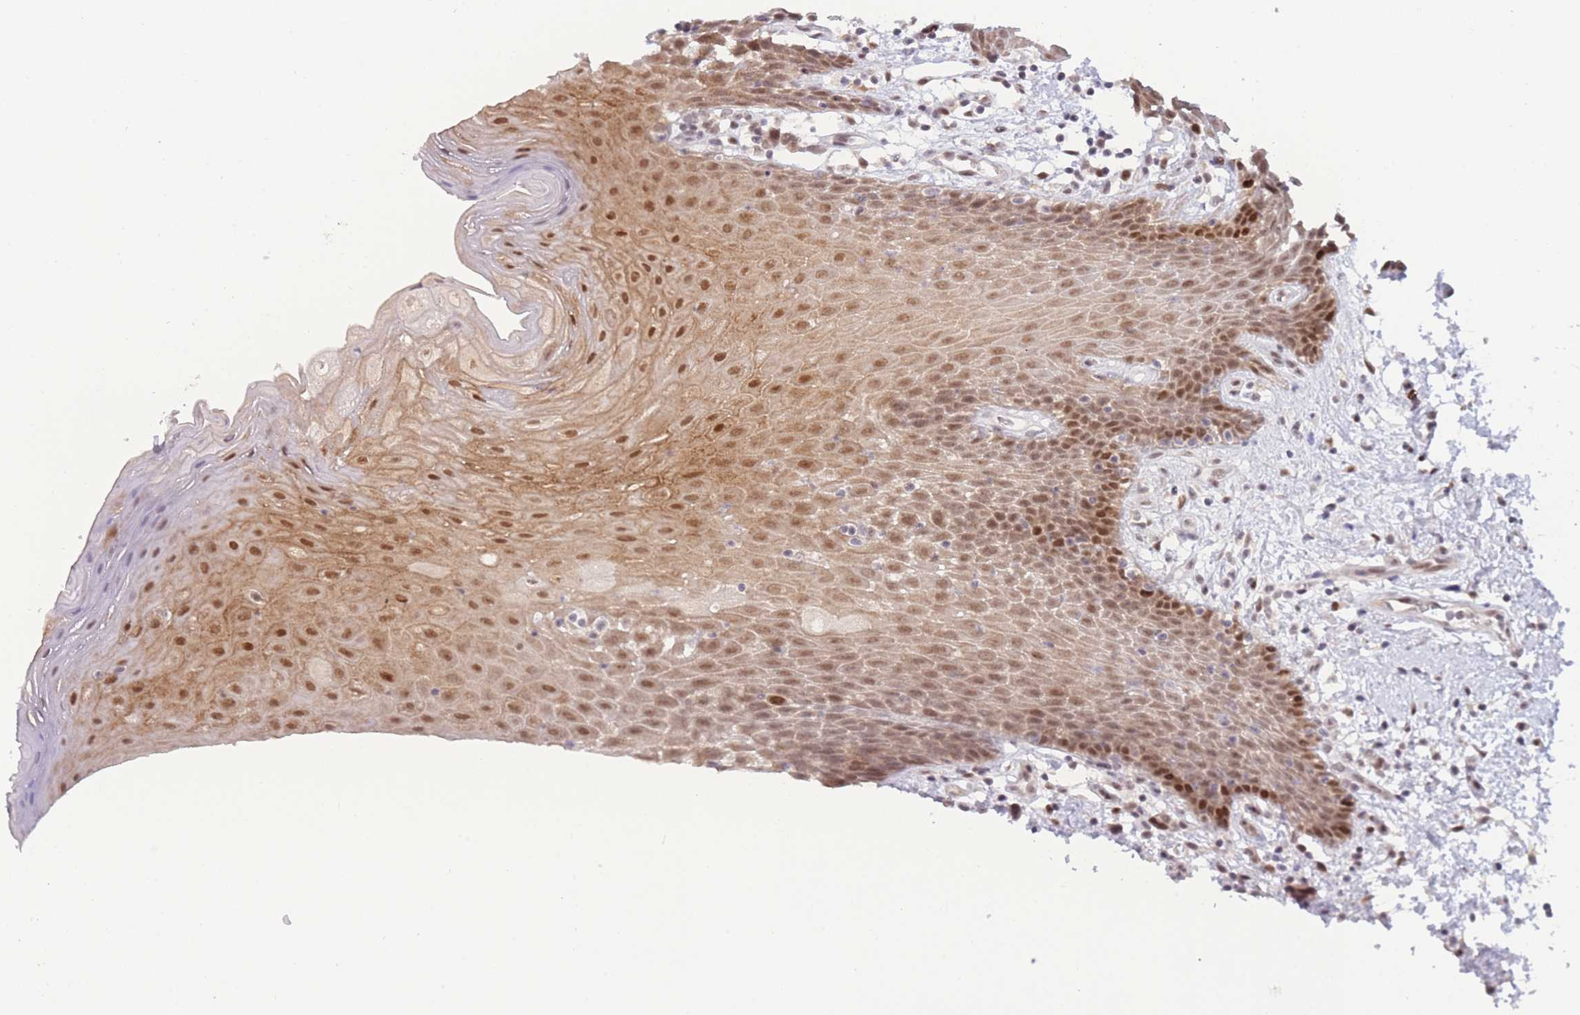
{"staining": {"intensity": "moderate", "quantity": ">75%", "location": "cytoplasmic/membranous,nuclear"}, "tissue": "oral mucosa", "cell_type": "Squamous epithelial cells", "image_type": "normal", "snomed": [{"axis": "morphology", "description": "Normal tissue, NOS"}, {"axis": "topography", "description": "Oral tissue"}, {"axis": "topography", "description": "Tounge, NOS"}], "caption": "Protein staining by immunohistochemistry (IHC) reveals moderate cytoplasmic/membranous,nuclear staining in approximately >75% of squamous epithelial cells in benign oral mucosa.", "gene": "DEAF1", "patient": {"sex": "female", "age": 59}}